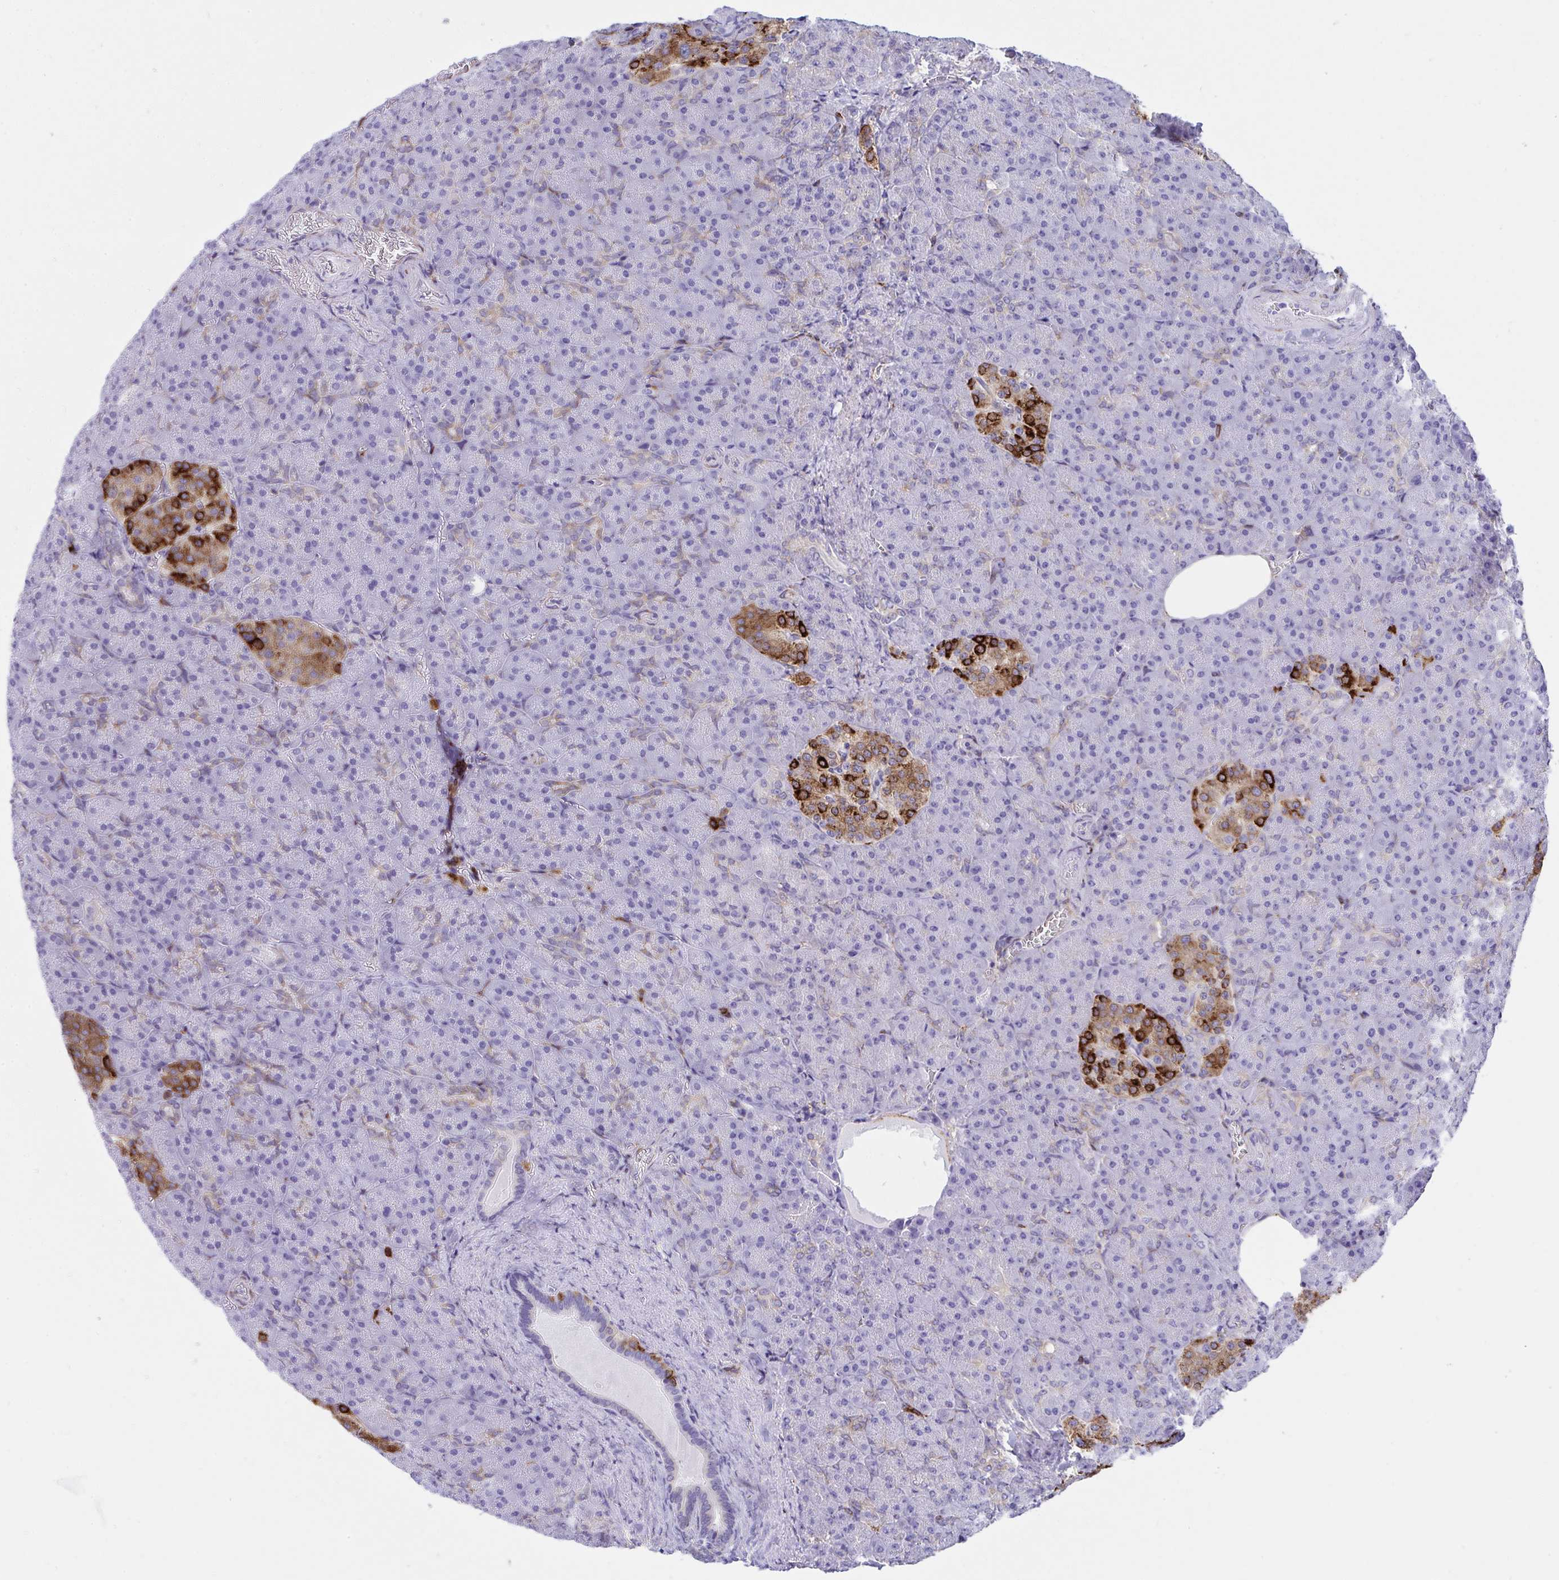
{"staining": {"intensity": "moderate", "quantity": "<25%", "location": "cytoplasmic/membranous"}, "tissue": "pancreas", "cell_type": "Exocrine glandular cells", "image_type": "normal", "snomed": [{"axis": "morphology", "description": "Normal tissue, NOS"}, {"axis": "topography", "description": "Pancreas"}], "caption": "Pancreas stained with a brown dye displays moderate cytoplasmic/membranous positive staining in approximately <25% of exocrine glandular cells.", "gene": "ASPH", "patient": {"sex": "female", "age": 74}}